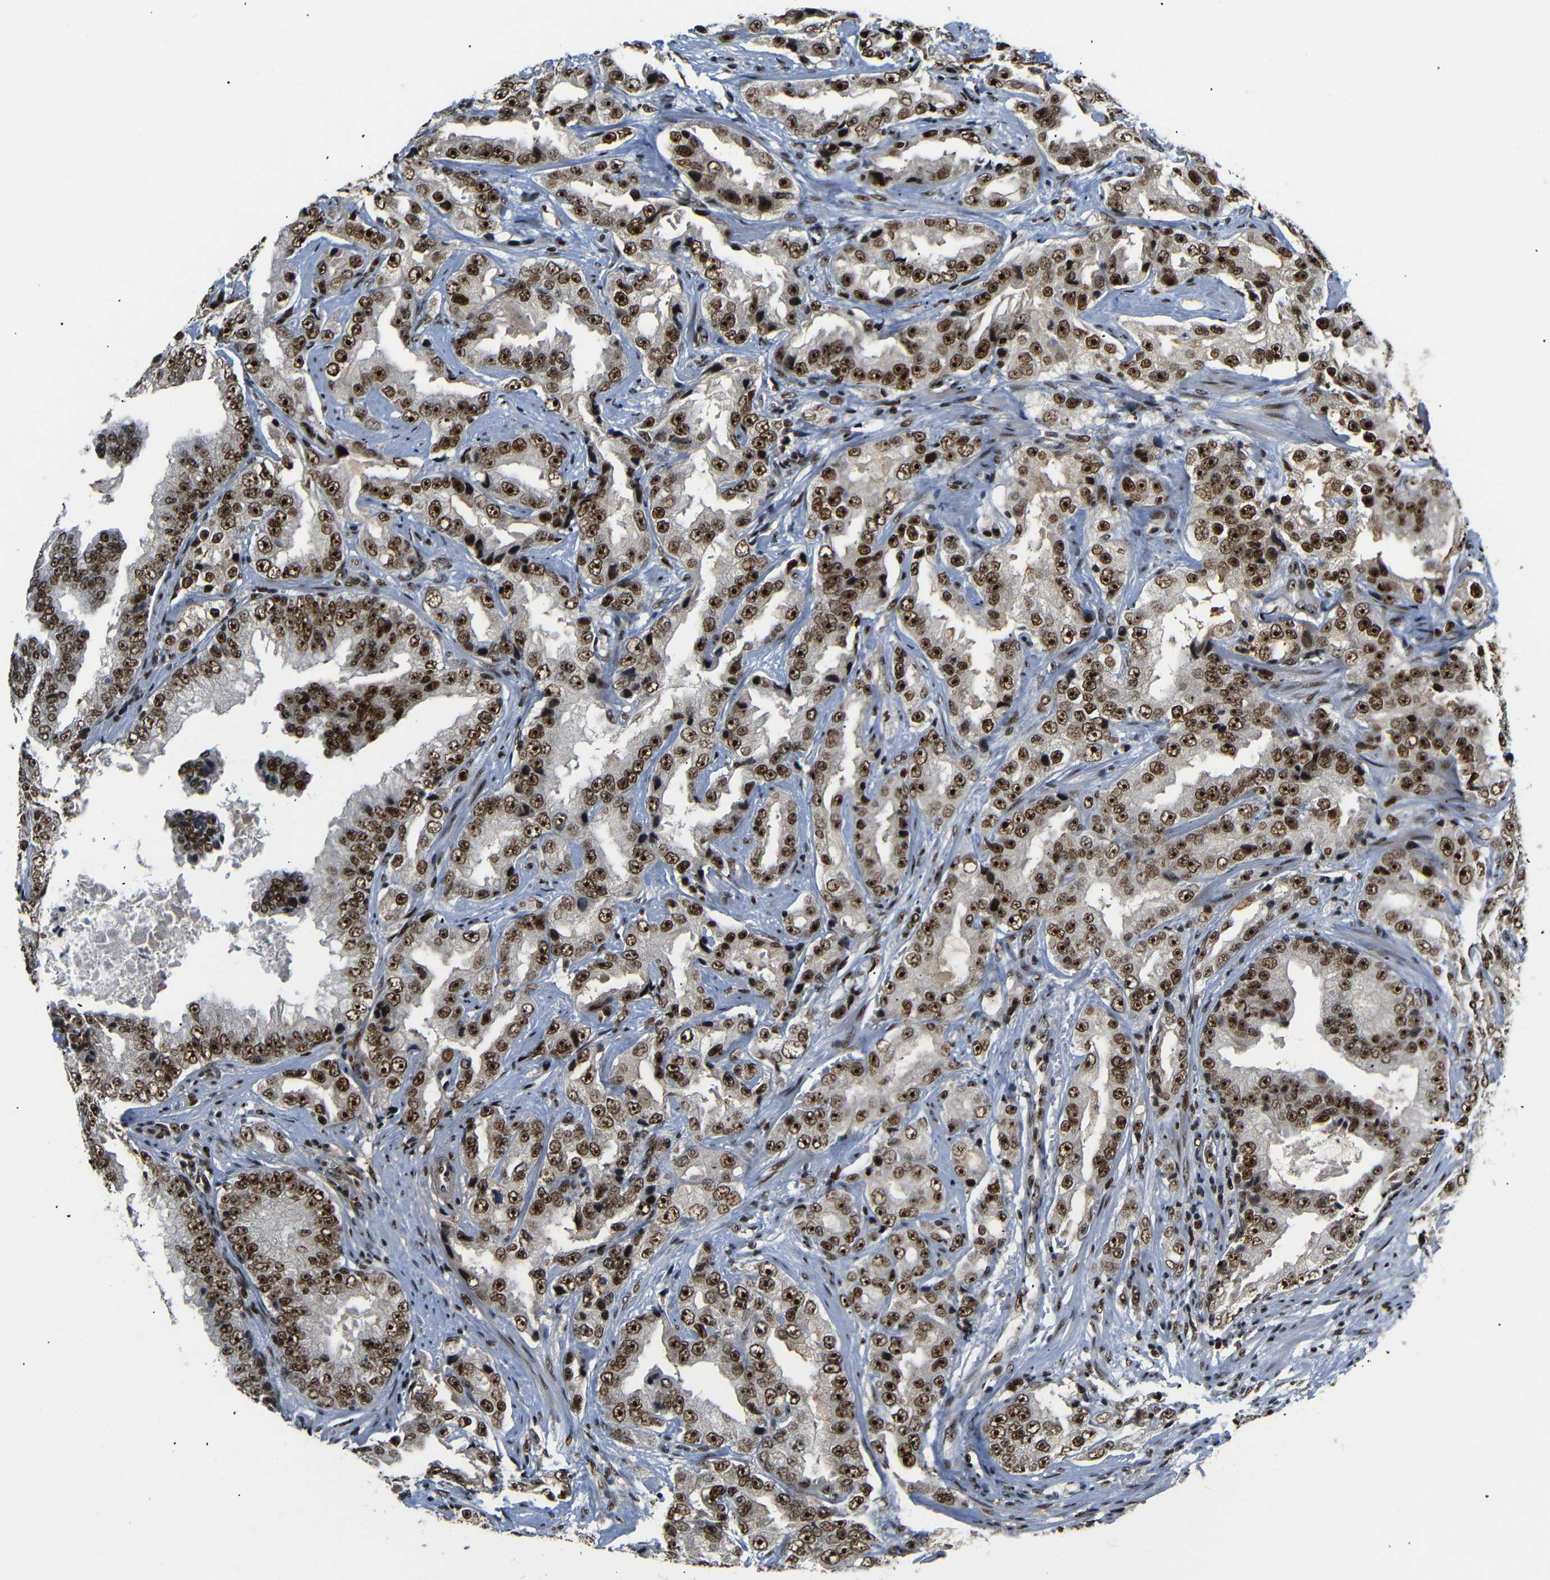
{"staining": {"intensity": "strong", "quantity": ">75%", "location": "nuclear"}, "tissue": "prostate cancer", "cell_type": "Tumor cells", "image_type": "cancer", "snomed": [{"axis": "morphology", "description": "Adenocarcinoma, High grade"}, {"axis": "topography", "description": "Prostate"}], "caption": "Immunohistochemical staining of prostate high-grade adenocarcinoma exhibits strong nuclear protein positivity in about >75% of tumor cells.", "gene": "SETDB2", "patient": {"sex": "male", "age": 73}}